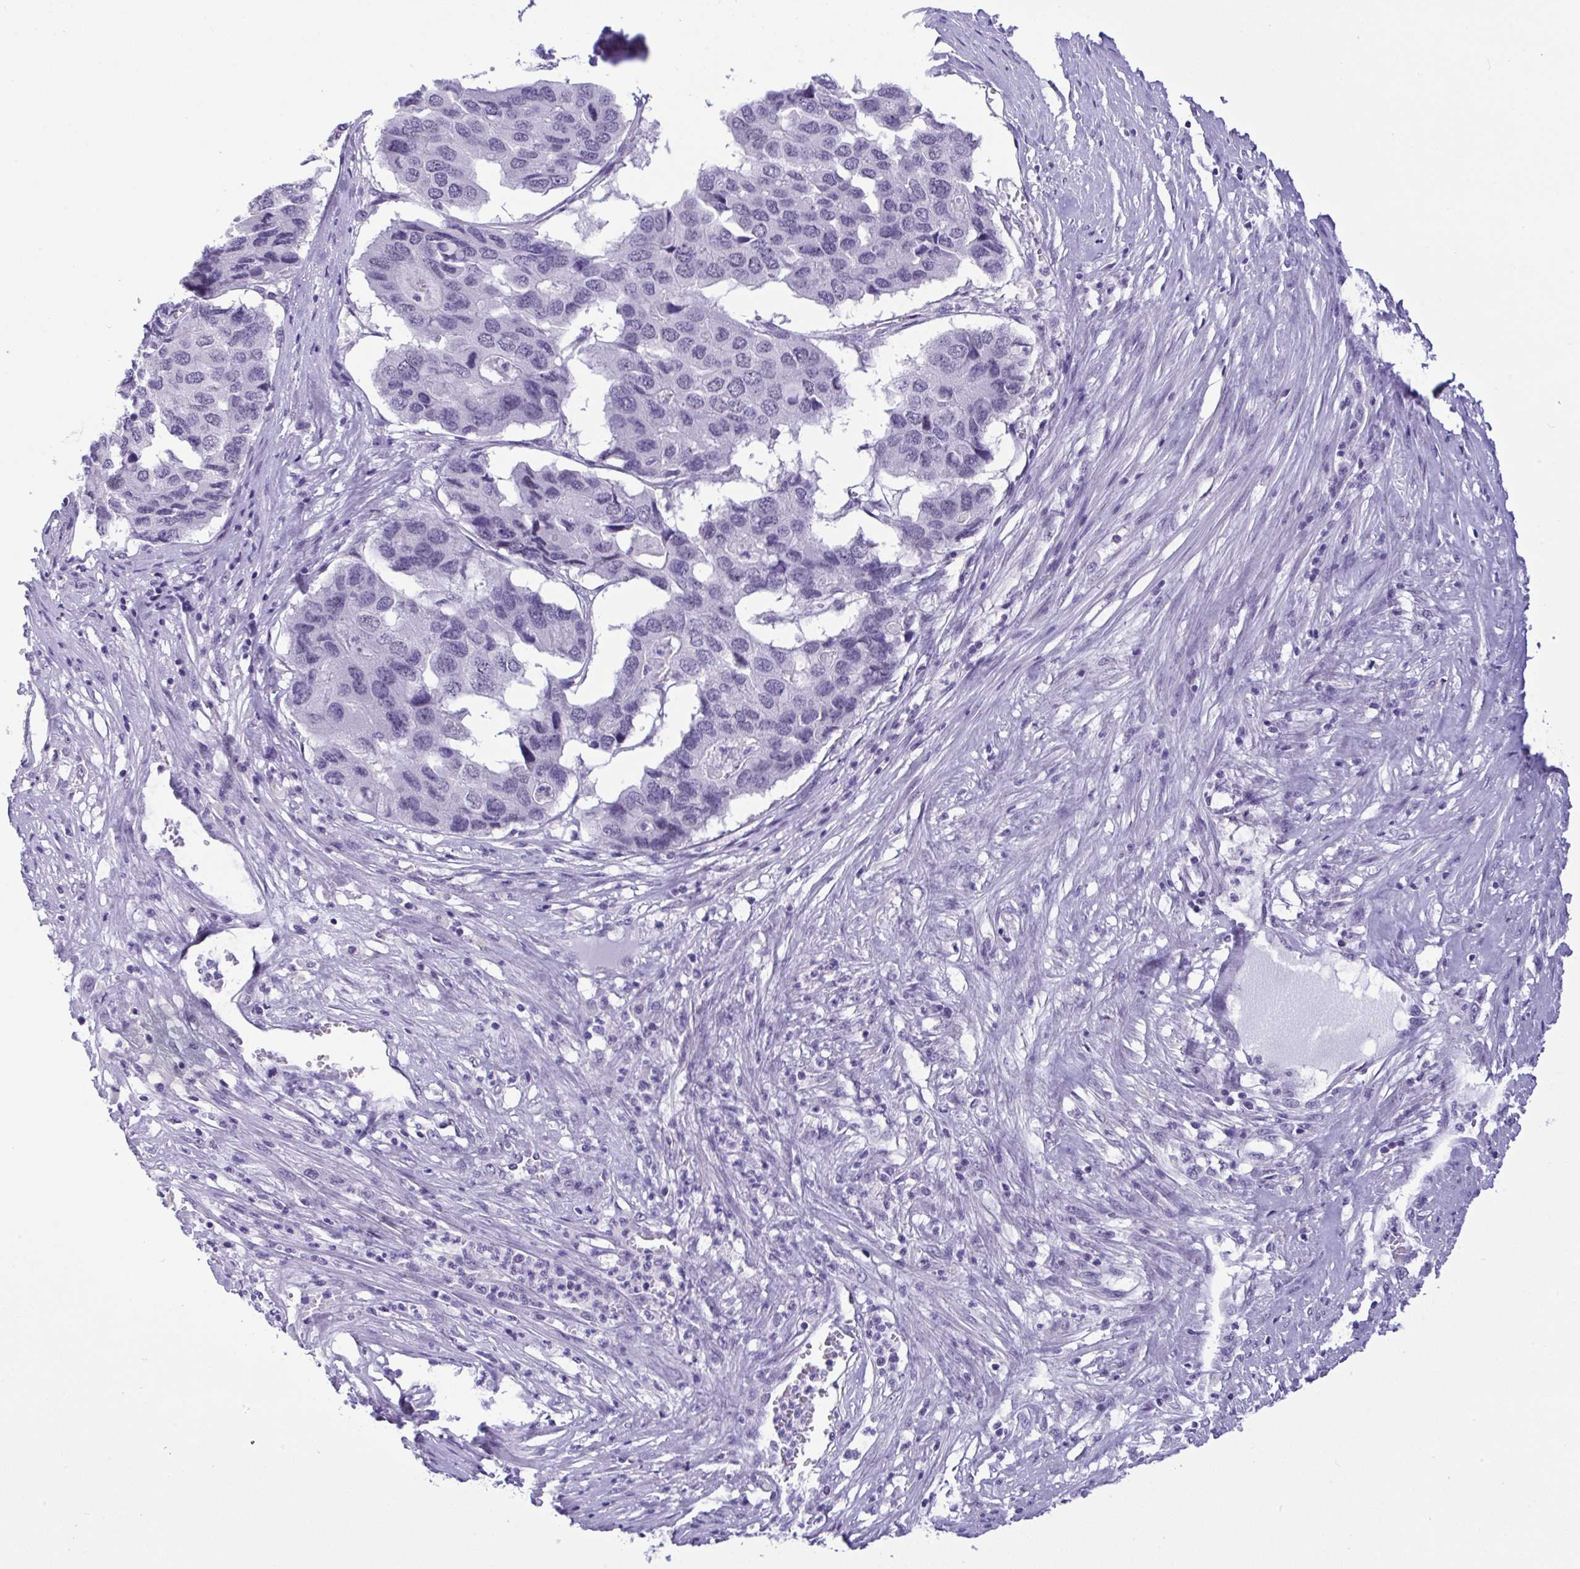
{"staining": {"intensity": "negative", "quantity": "none", "location": "none"}, "tissue": "pancreatic cancer", "cell_type": "Tumor cells", "image_type": "cancer", "snomed": [{"axis": "morphology", "description": "Adenocarcinoma, NOS"}, {"axis": "topography", "description": "Pancreas"}], "caption": "High magnification brightfield microscopy of pancreatic cancer (adenocarcinoma) stained with DAB (brown) and counterstained with hematoxylin (blue): tumor cells show no significant positivity.", "gene": "YBX2", "patient": {"sex": "male", "age": 50}}